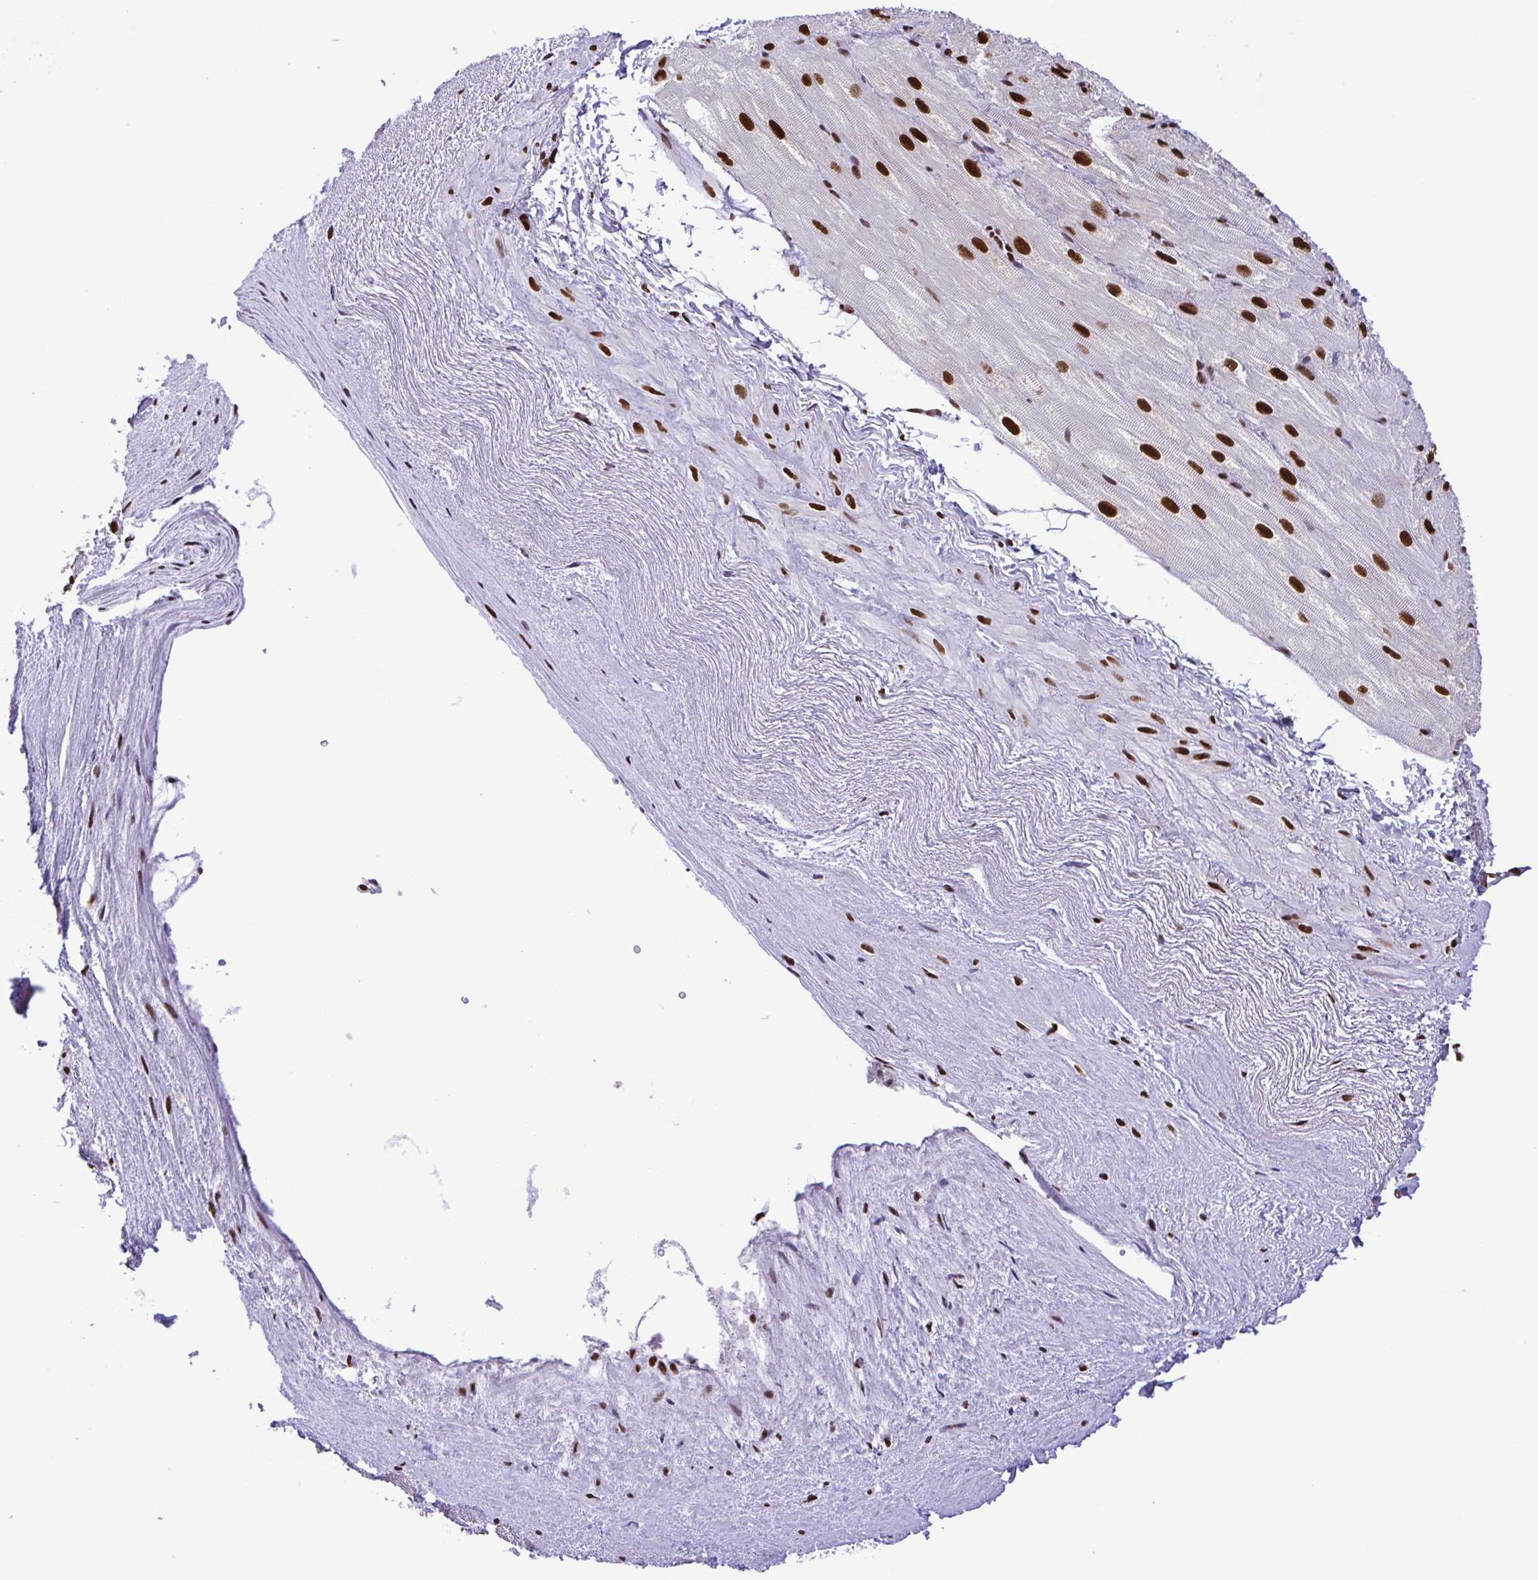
{"staining": {"intensity": "strong", "quantity": ">75%", "location": "nuclear"}, "tissue": "heart muscle", "cell_type": "Cardiomyocytes", "image_type": "normal", "snomed": [{"axis": "morphology", "description": "Normal tissue, NOS"}, {"axis": "topography", "description": "Heart"}], "caption": "This image shows IHC staining of normal heart muscle, with high strong nuclear staining in approximately >75% of cardiomyocytes.", "gene": "TRIM28", "patient": {"sex": "male", "age": 62}}